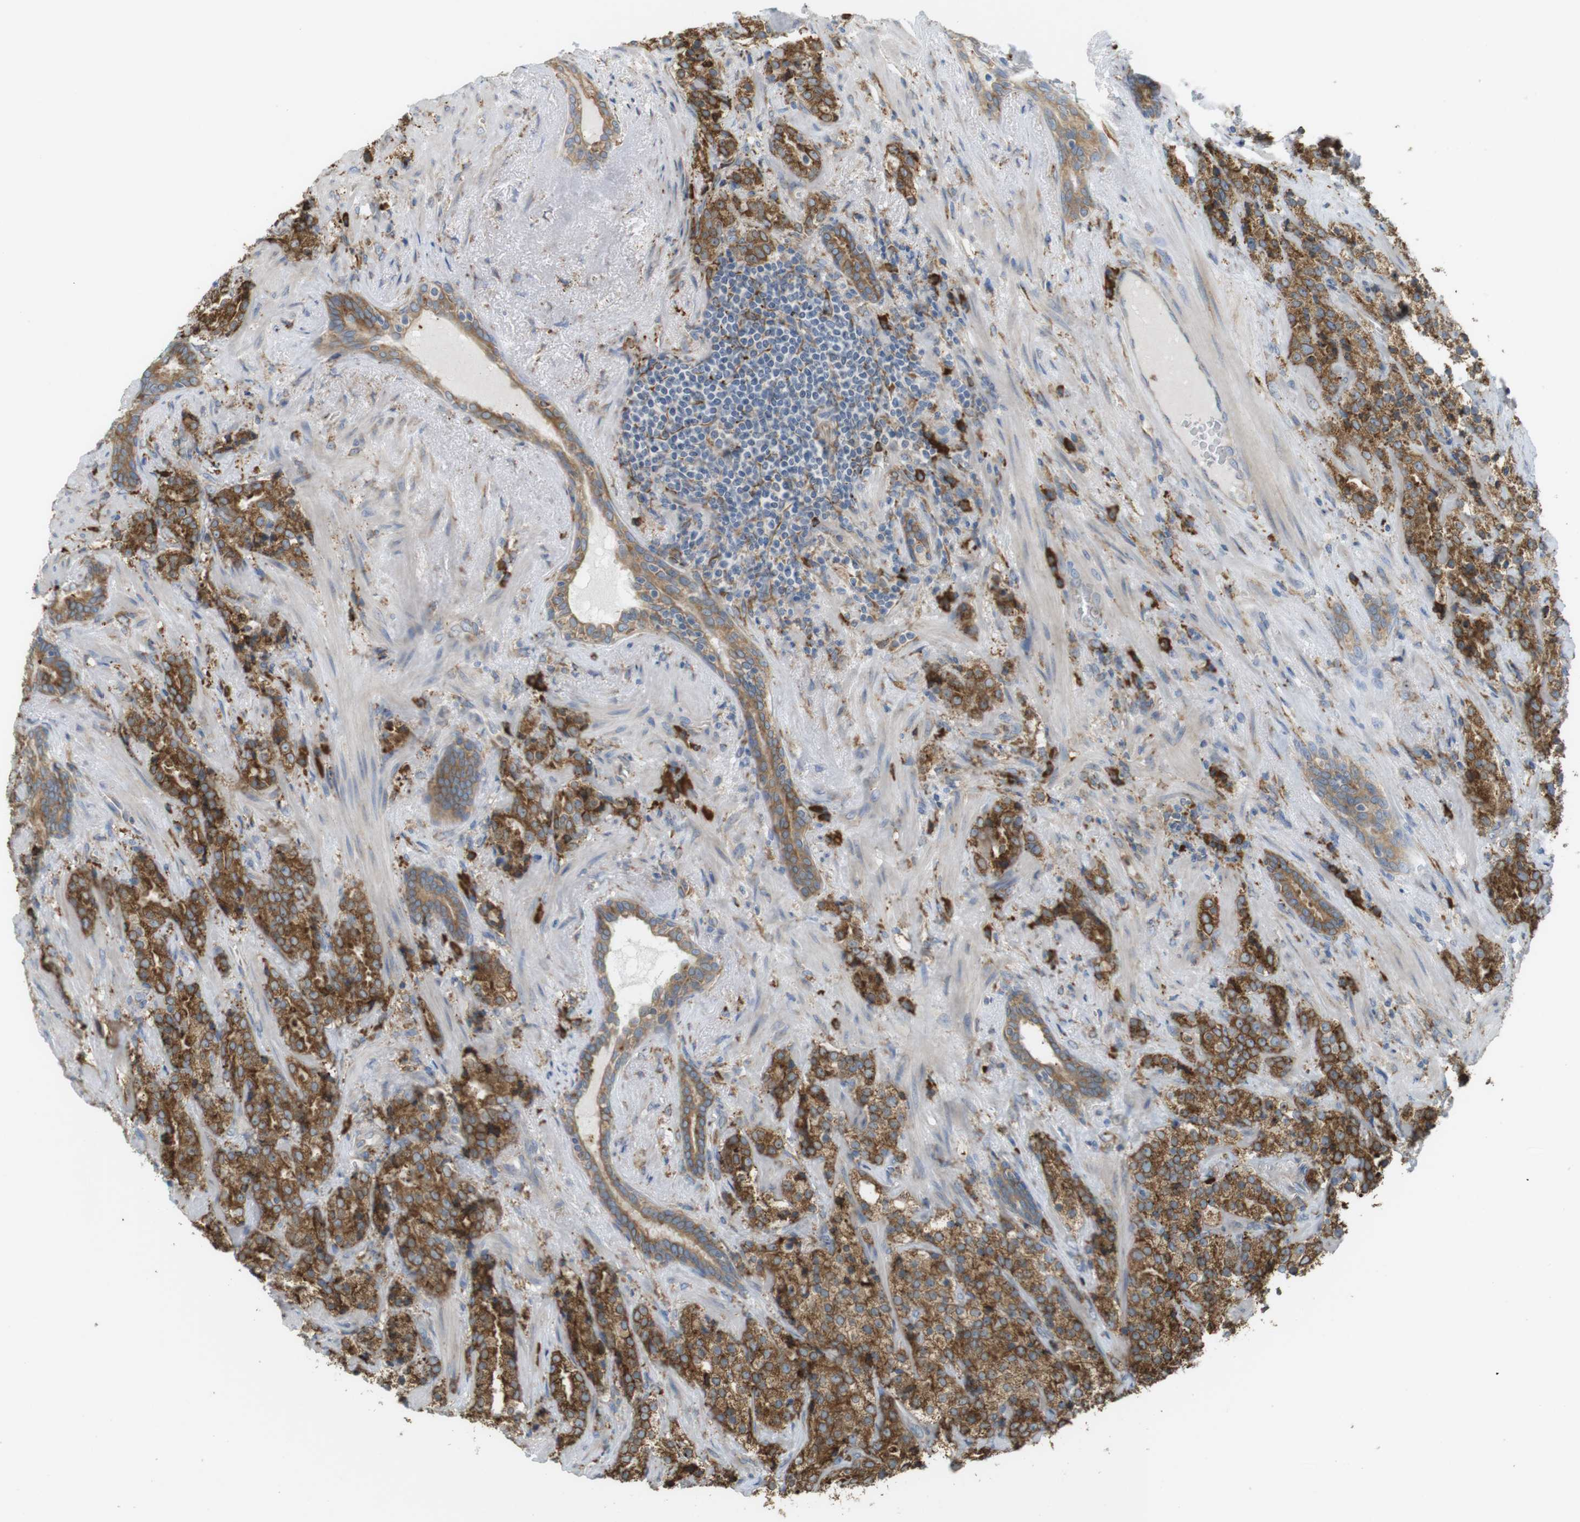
{"staining": {"intensity": "moderate", "quantity": ">75%", "location": "cytoplasmic/membranous"}, "tissue": "prostate cancer", "cell_type": "Tumor cells", "image_type": "cancer", "snomed": [{"axis": "morphology", "description": "Adenocarcinoma, High grade"}, {"axis": "topography", "description": "Prostate"}], "caption": "Immunohistochemistry photomicrograph of neoplastic tissue: human prostate cancer stained using IHC demonstrates medium levels of moderate protein expression localized specifically in the cytoplasmic/membranous of tumor cells, appearing as a cytoplasmic/membranous brown color.", "gene": "MBOAT2", "patient": {"sex": "male", "age": 71}}